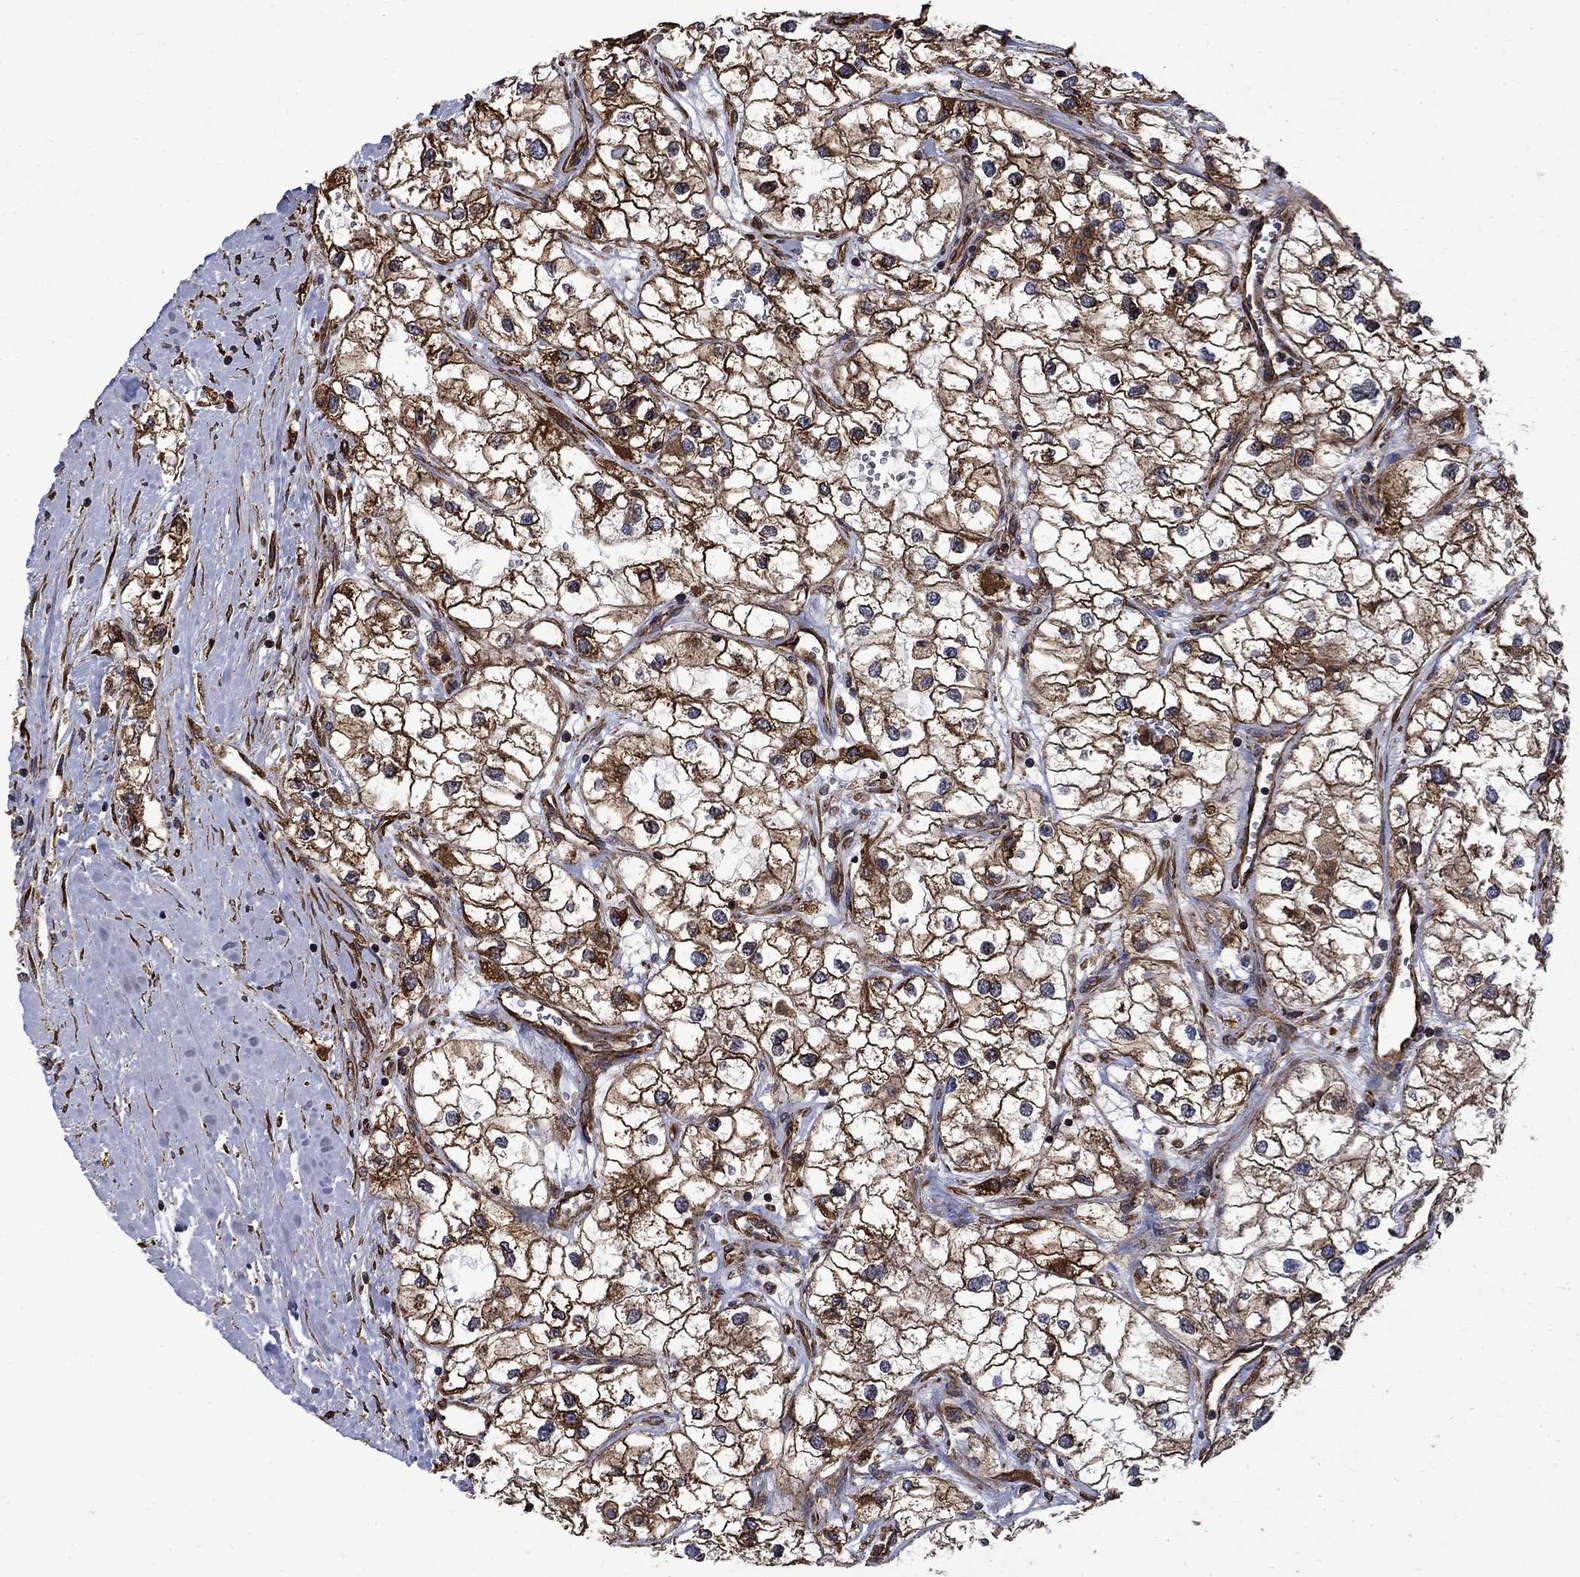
{"staining": {"intensity": "strong", "quantity": ">75%", "location": "cytoplasmic/membranous"}, "tissue": "renal cancer", "cell_type": "Tumor cells", "image_type": "cancer", "snomed": [{"axis": "morphology", "description": "Adenocarcinoma, NOS"}, {"axis": "topography", "description": "Kidney"}], "caption": "Immunohistochemical staining of renal cancer demonstrates strong cytoplasmic/membranous protein positivity in approximately >75% of tumor cells.", "gene": "CUTC", "patient": {"sex": "male", "age": 59}}